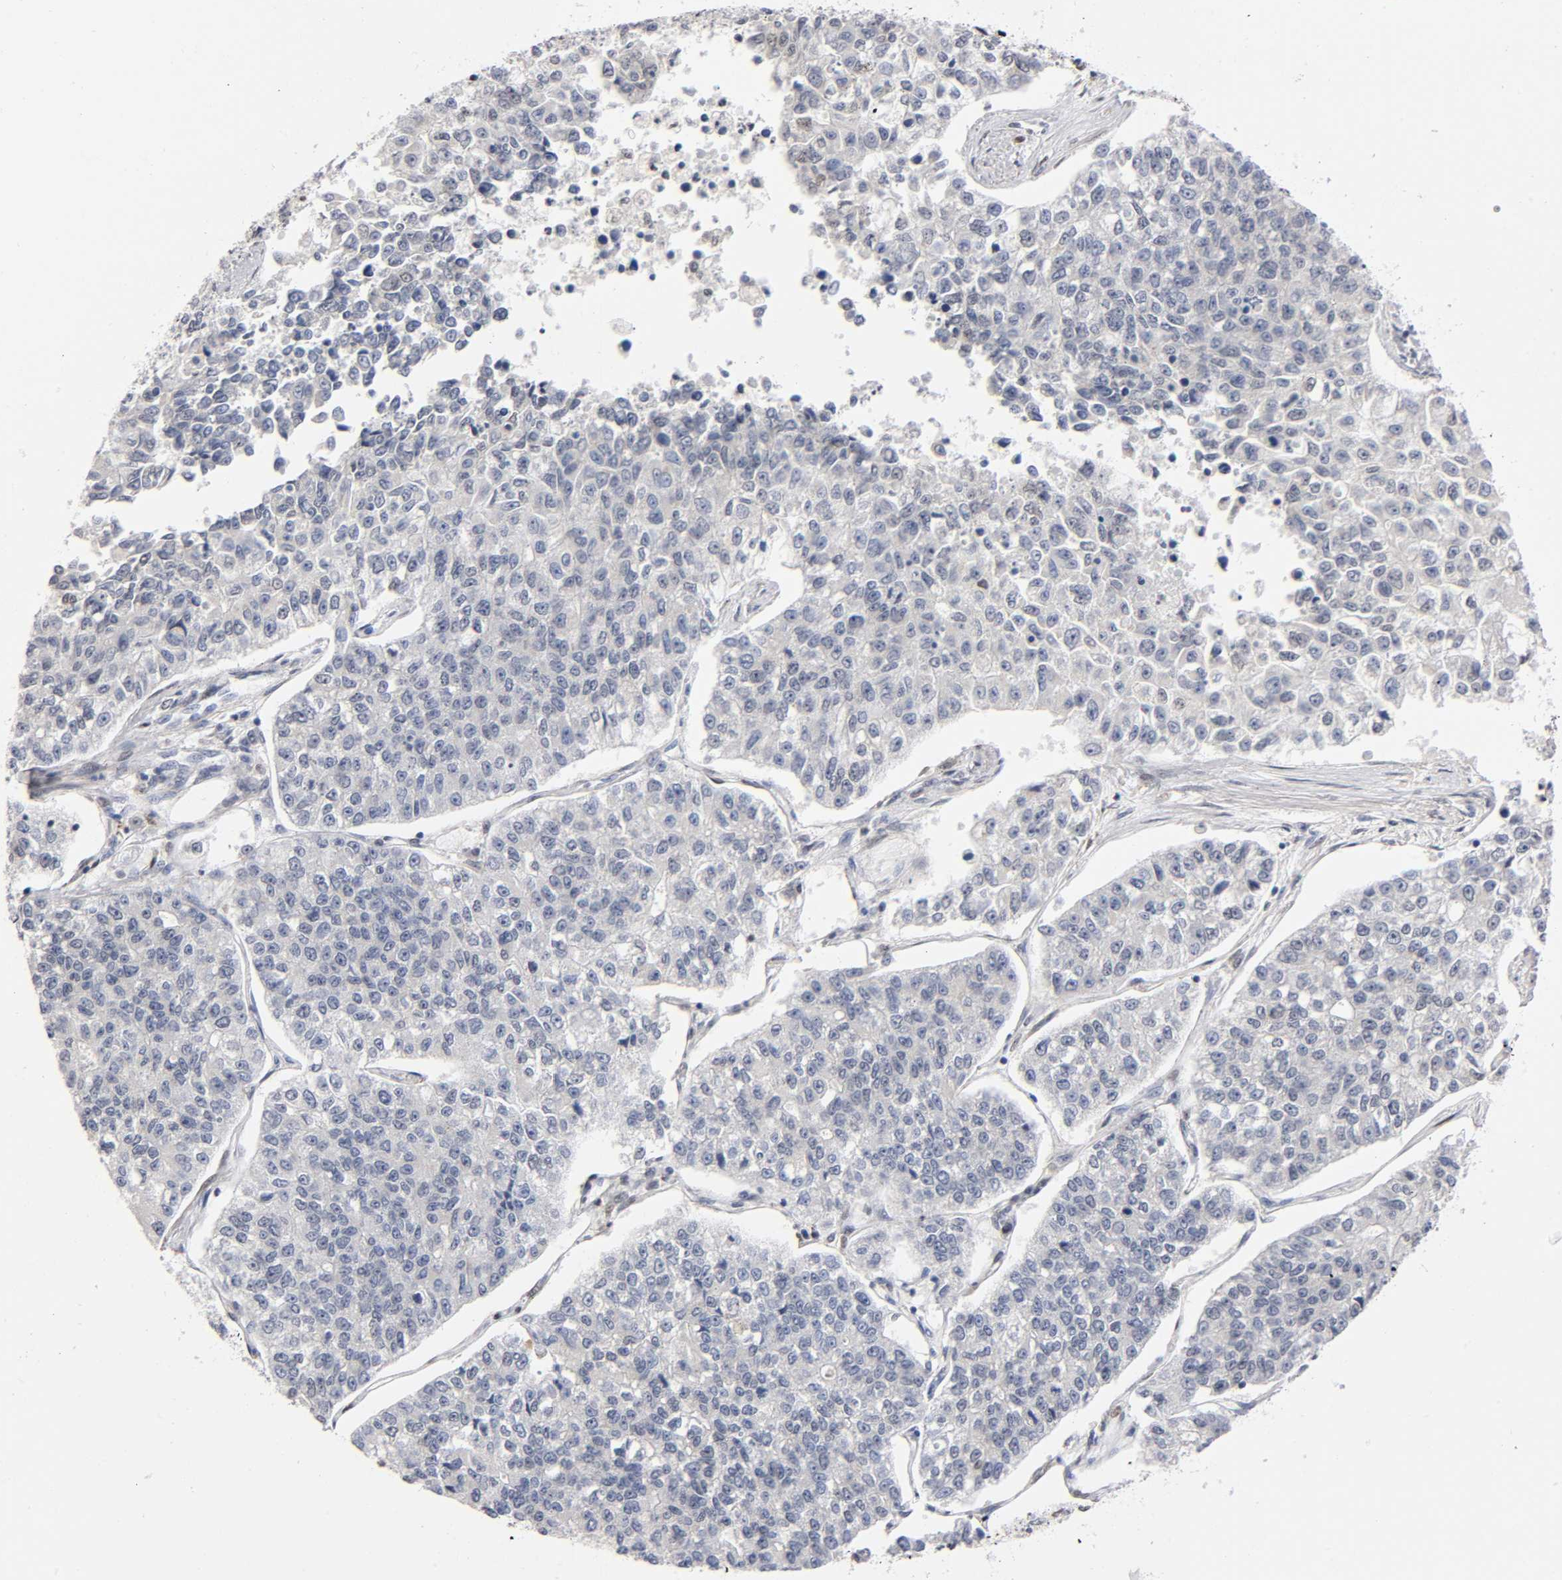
{"staining": {"intensity": "negative", "quantity": "none", "location": "none"}, "tissue": "lung cancer", "cell_type": "Tumor cells", "image_type": "cancer", "snomed": [{"axis": "morphology", "description": "Adenocarcinoma, NOS"}, {"axis": "topography", "description": "Lung"}], "caption": "Immunohistochemistry of lung cancer (adenocarcinoma) demonstrates no expression in tumor cells.", "gene": "RUNX1", "patient": {"sex": "male", "age": 49}}